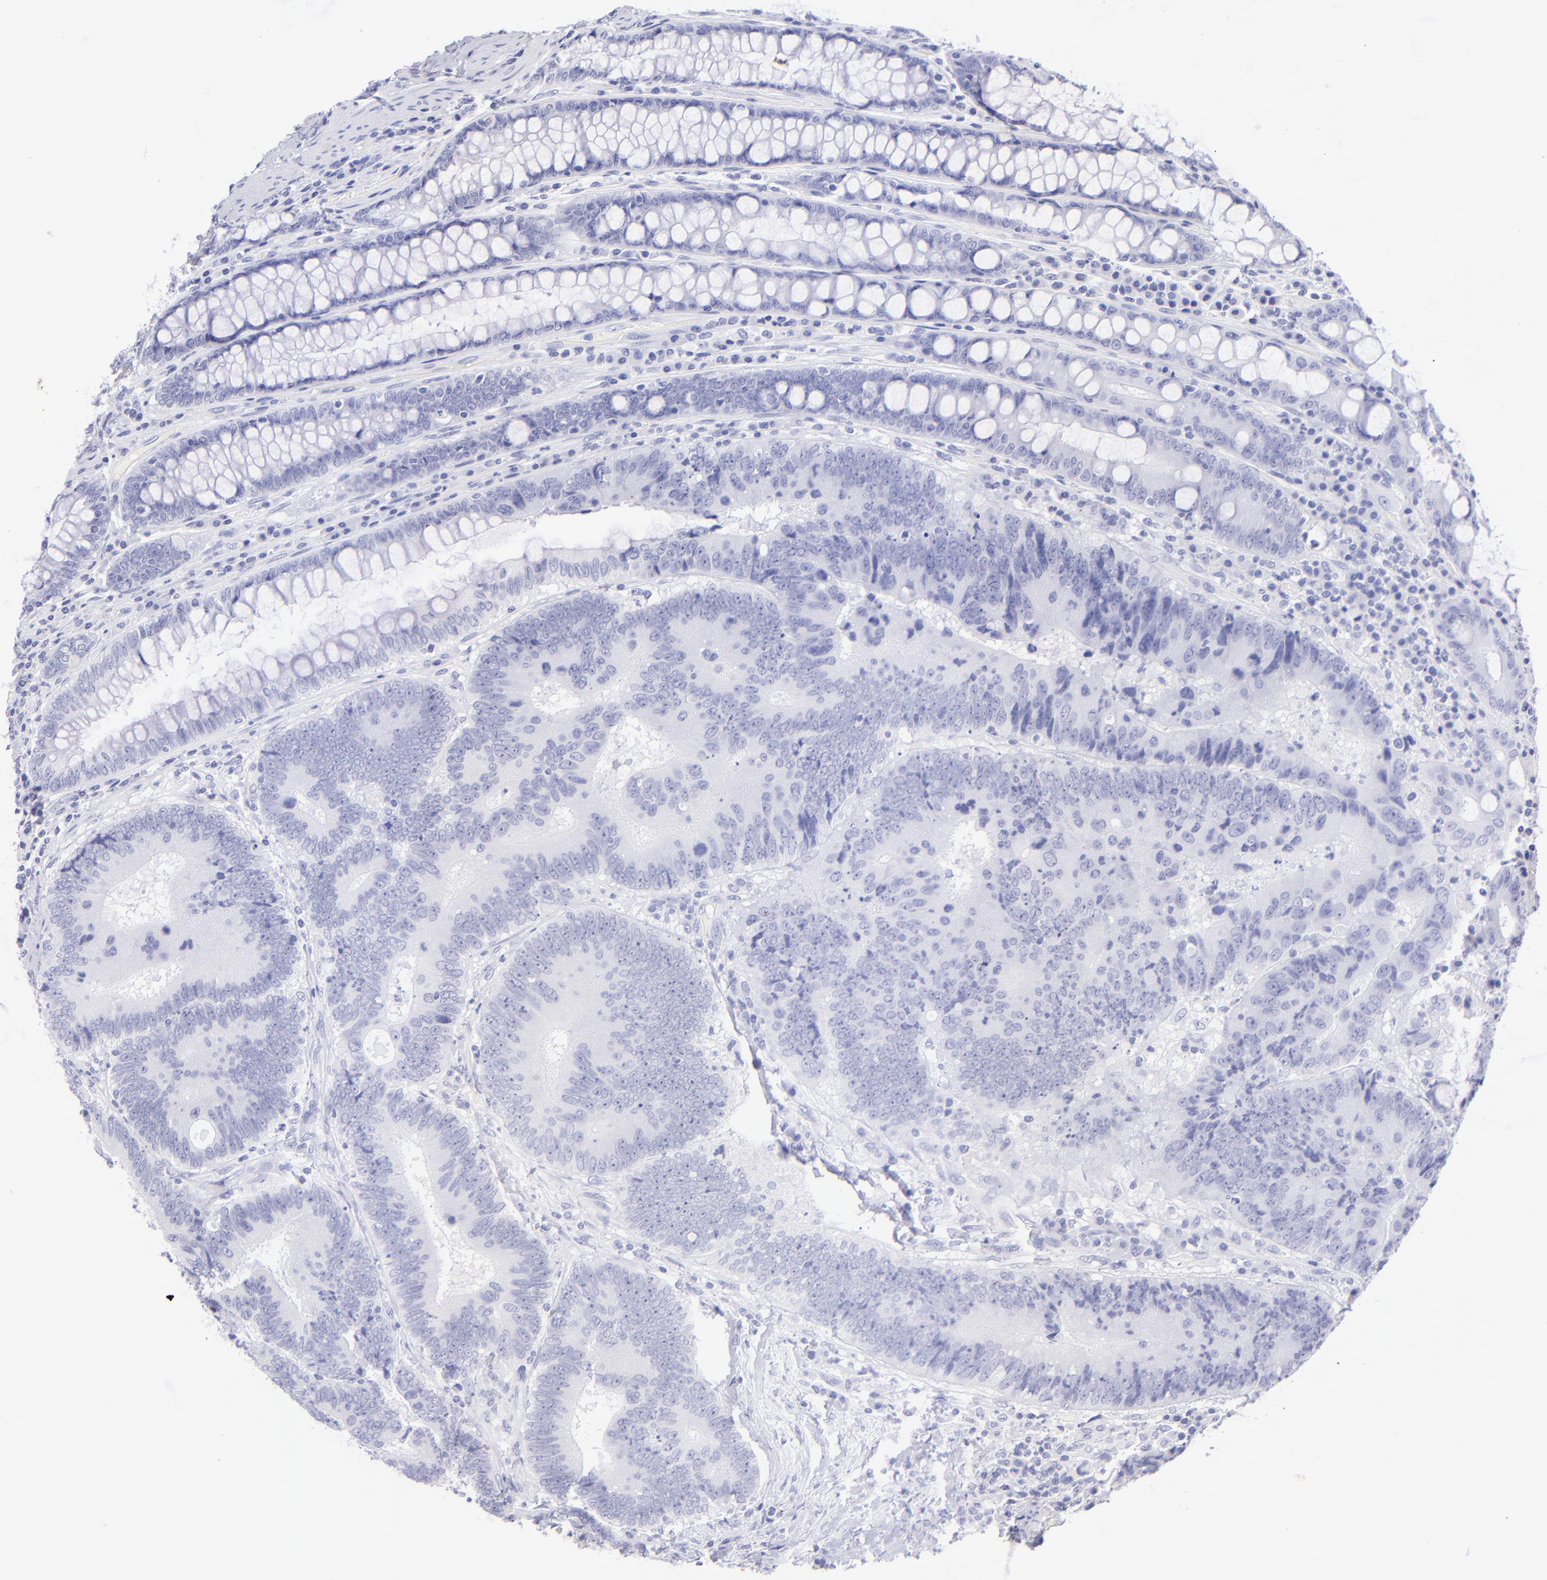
{"staining": {"intensity": "negative", "quantity": "none", "location": "none"}, "tissue": "colorectal cancer", "cell_type": "Tumor cells", "image_type": "cancer", "snomed": [{"axis": "morphology", "description": "Normal tissue, NOS"}, {"axis": "morphology", "description": "Adenocarcinoma, NOS"}, {"axis": "topography", "description": "Colon"}], "caption": "High magnification brightfield microscopy of adenocarcinoma (colorectal) stained with DAB (3,3'-diaminobenzidine) (brown) and counterstained with hematoxylin (blue): tumor cells show no significant positivity.", "gene": "CNP", "patient": {"sex": "female", "age": 78}}